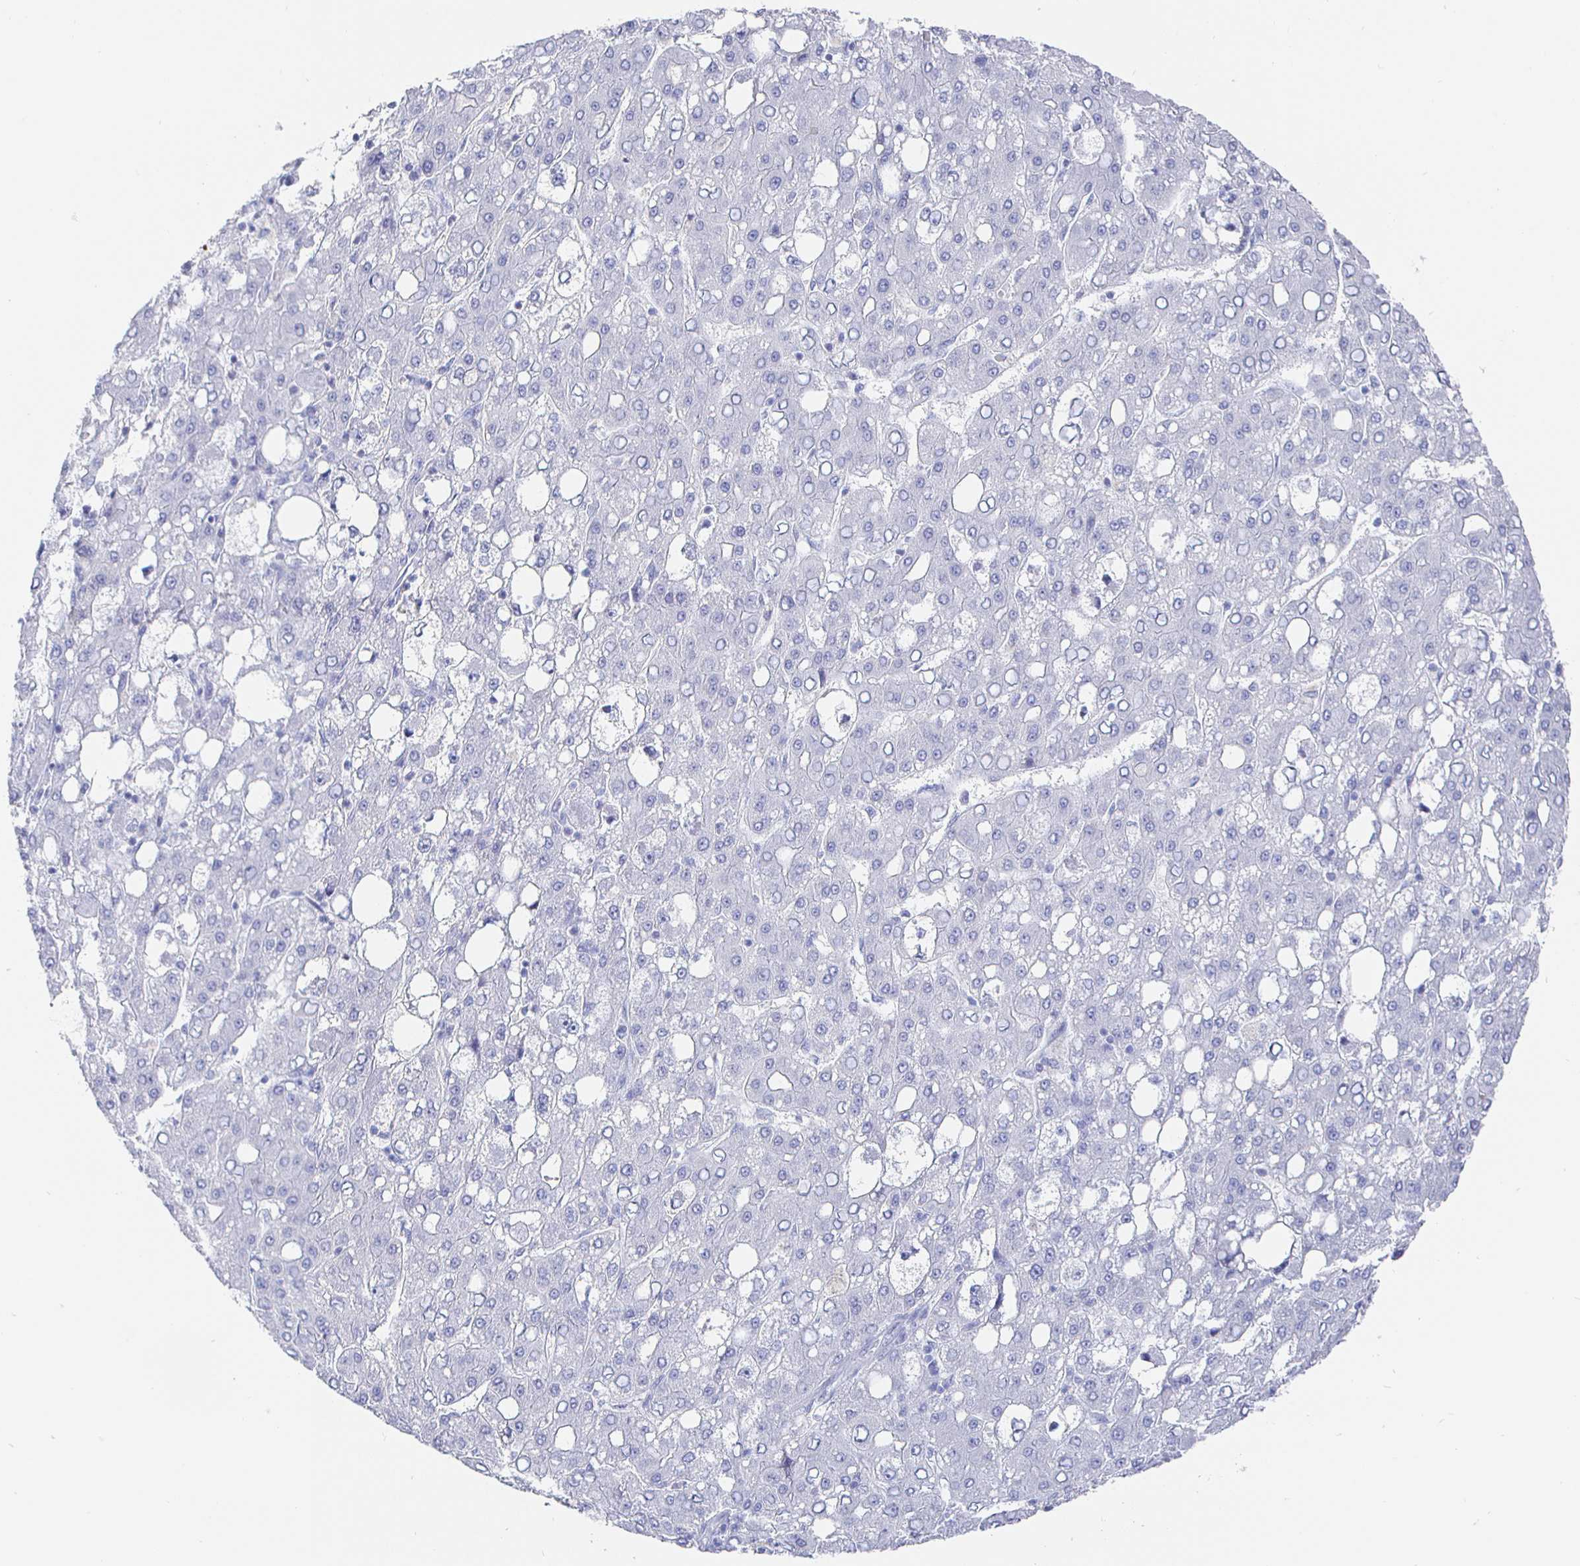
{"staining": {"intensity": "negative", "quantity": "none", "location": "none"}, "tissue": "liver cancer", "cell_type": "Tumor cells", "image_type": "cancer", "snomed": [{"axis": "morphology", "description": "Carcinoma, Hepatocellular, NOS"}, {"axis": "topography", "description": "Liver"}], "caption": "High power microscopy photomicrograph of an immunohistochemistry (IHC) image of hepatocellular carcinoma (liver), revealing no significant positivity in tumor cells.", "gene": "CLCA1", "patient": {"sex": "male", "age": 65}}